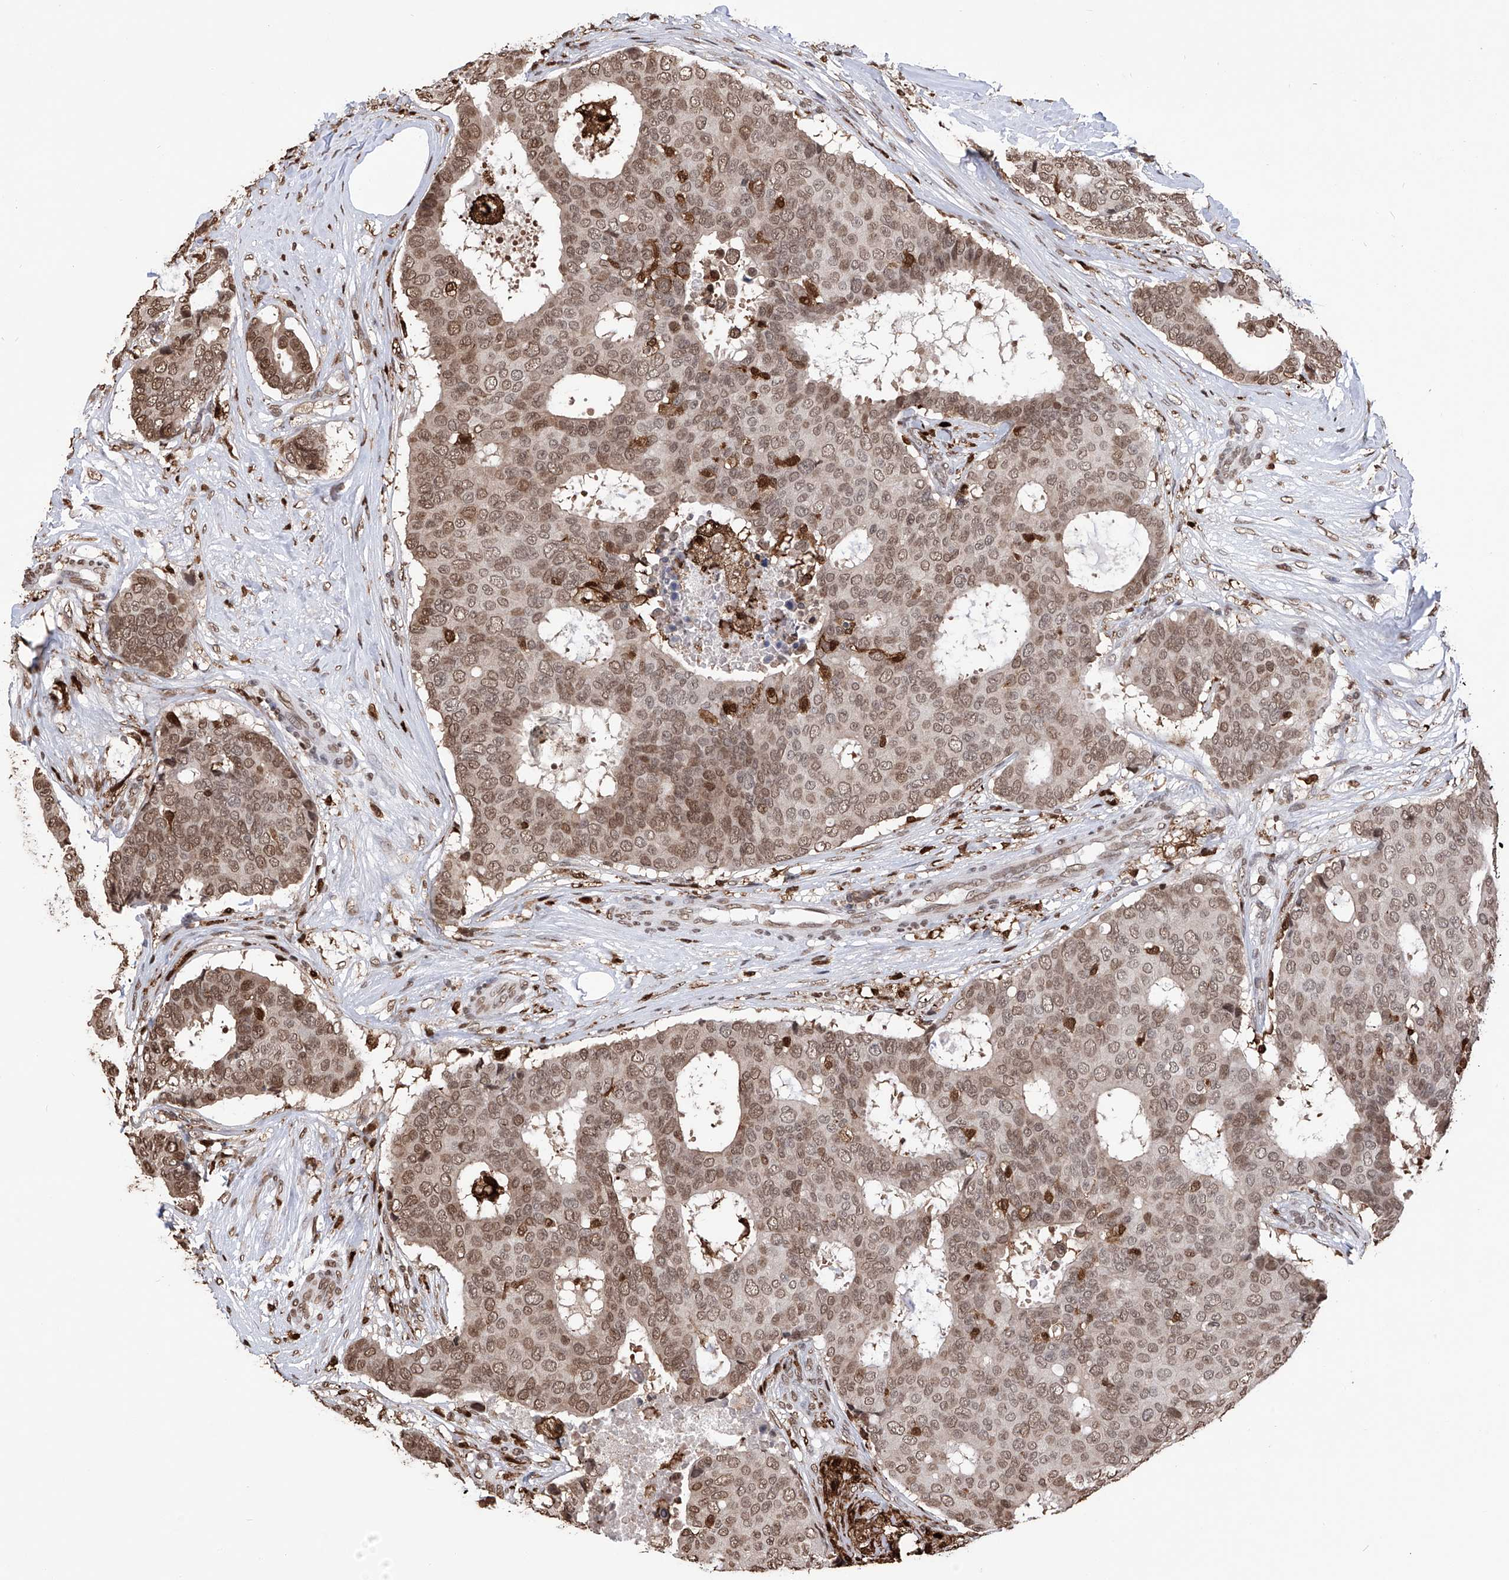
{"staining": {"intensity": "moderate", "quantity": ">75%", "location": "nuclear"}, "tissue": "breast cancer", "cell_type": "Tumor cells", "image_type": "cancer", "snomed": [{"axis": "morphology", "description": "Duct carcinoma"}, {"axis": "topography", "description": "Breast"}], "caption": "Protein expression analysis of breast infiltrating ductal carcinoma reveals moderate nuclear expression in about >75% of tumor cells.", "gene": "CFAP410", "patient": {"sex": "female", "age": 75}}